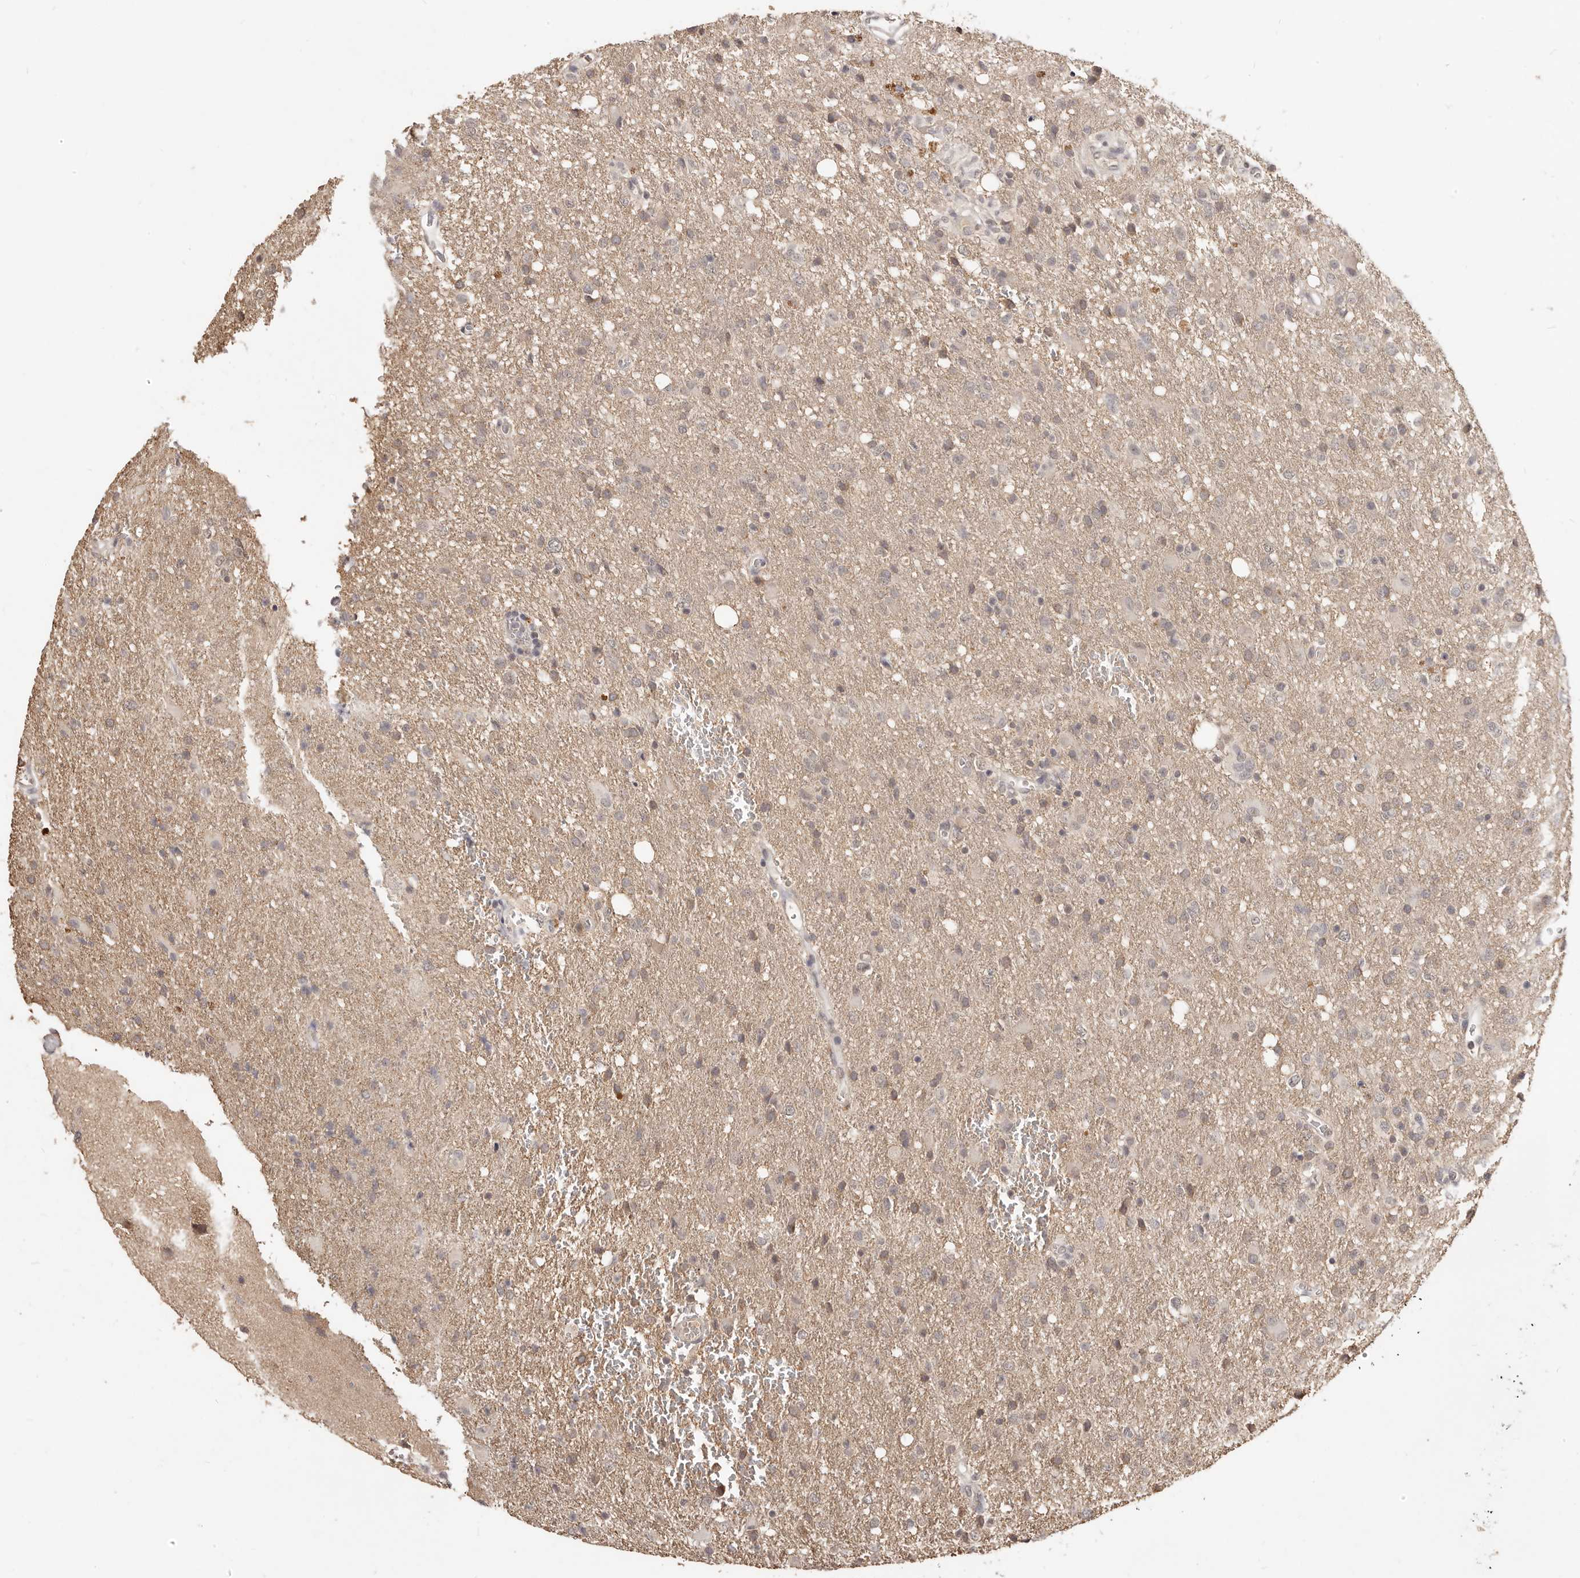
{"staining": {"intensity": "weak", "quantity": ">75%", "location": "cytoplasmic/membranous"}, "tissue": "glioma", "cell_type": "Tumor cells", "image_type": "cancer", "snomed": [{"axis": "morphology", "description": "Glioma, malignant, High grade"}, {"axis": "topography", "description": "Brain"}], "caption": "Glioma tissue exhibits weak cytoplasmic/membranous staining in about >75% of tumor cells", "gene": "TSPAN13", "patient": {"sex": "female", "age": 57}}